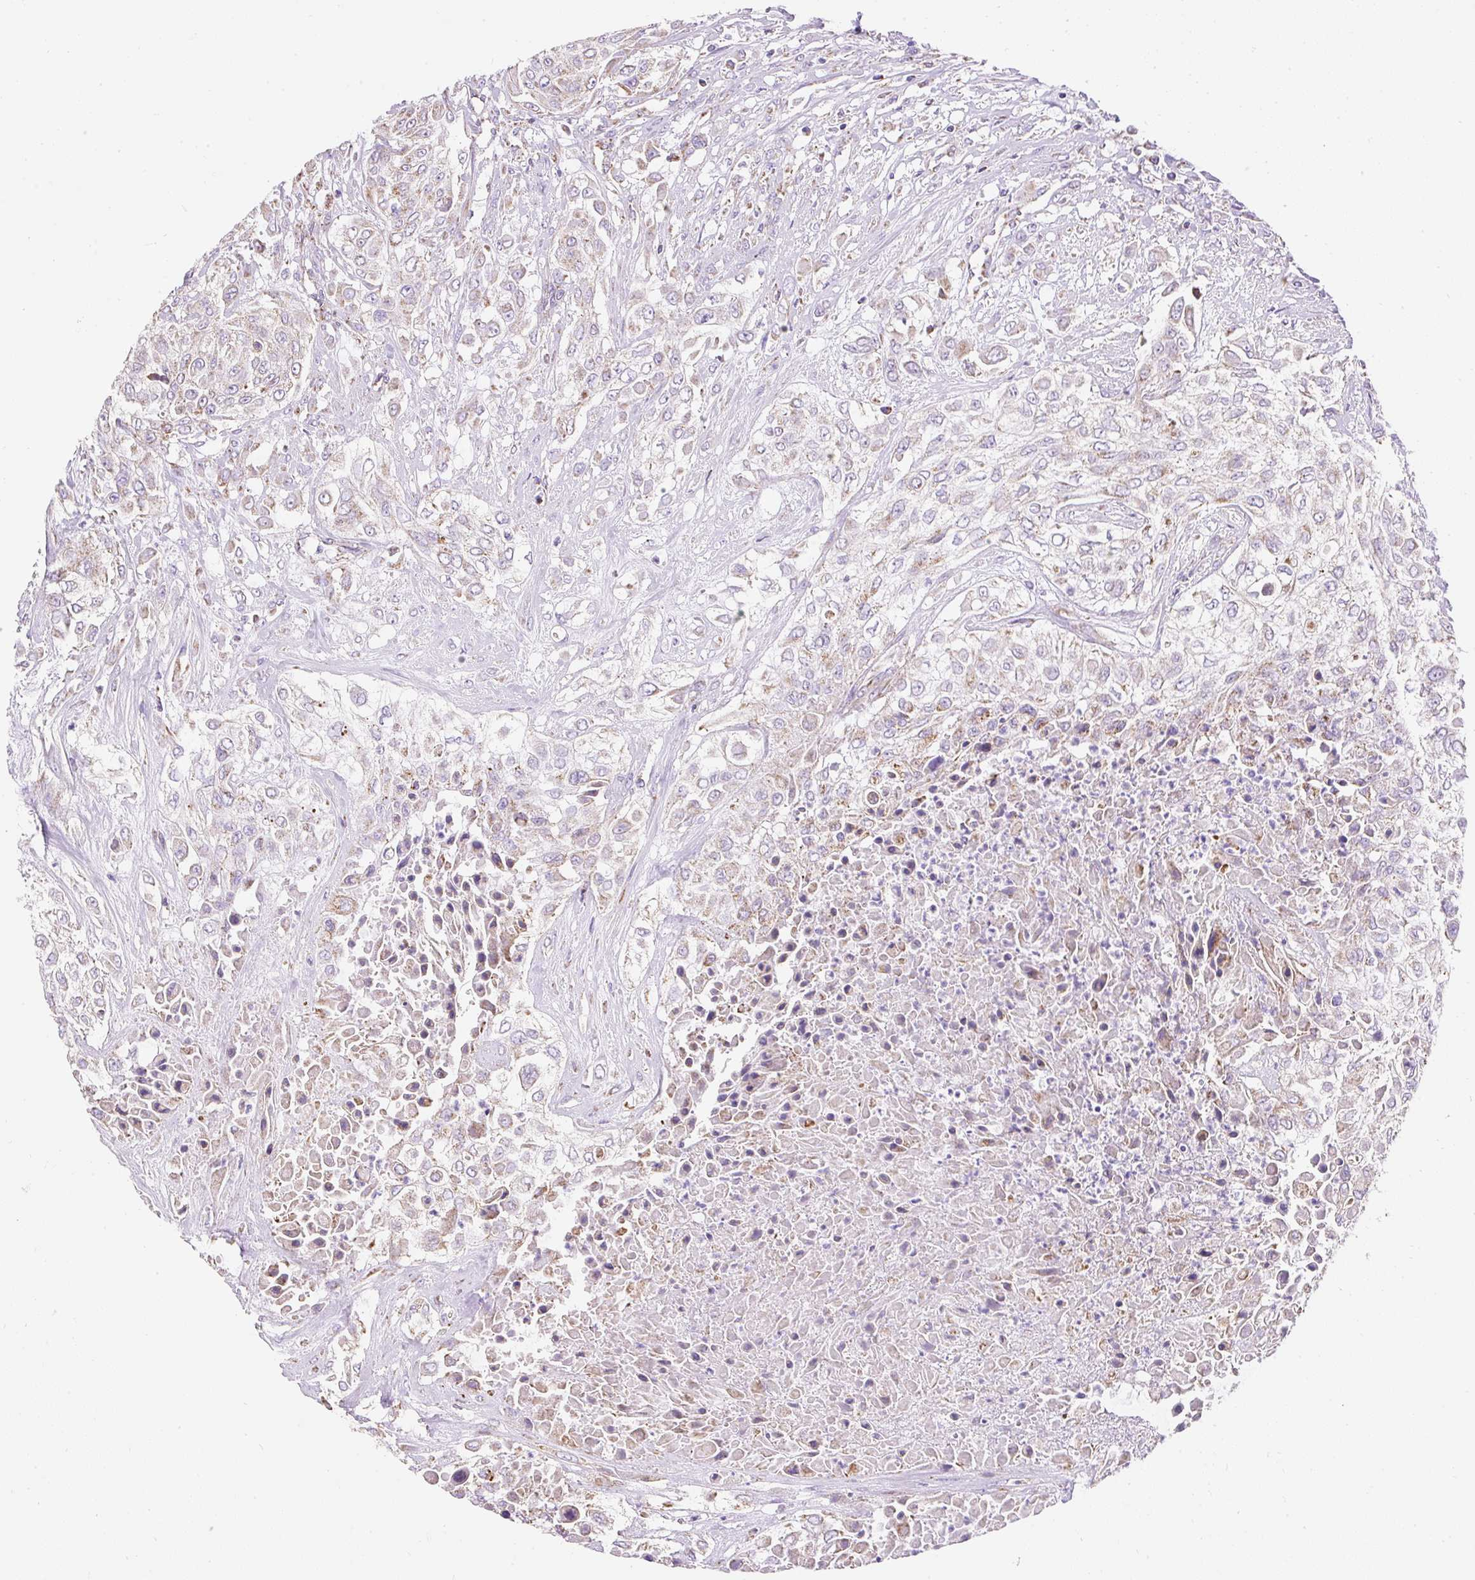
{"staining": {"intensity": "weak", "quantity": "25%-75%", "location": "cytoplasmic/membranous"}, "tissue": "urothelial cancer", "cell_type": "Tumor cells", "image_type": "cancer", "snomed": [{"axis": "morphology", "description": "Urothelial carcinoma, High grade"}, {"axis": "topography", "description": "Urinary bladder"}], "caption": "Human urothelial cancer stained with a brown dye displays weak cytoplasmic/membranous positive staining in approximately 25%-75% of tumor cells.", "gene": "DAAM2", "patient": {"sex": "male", "age": 57}}